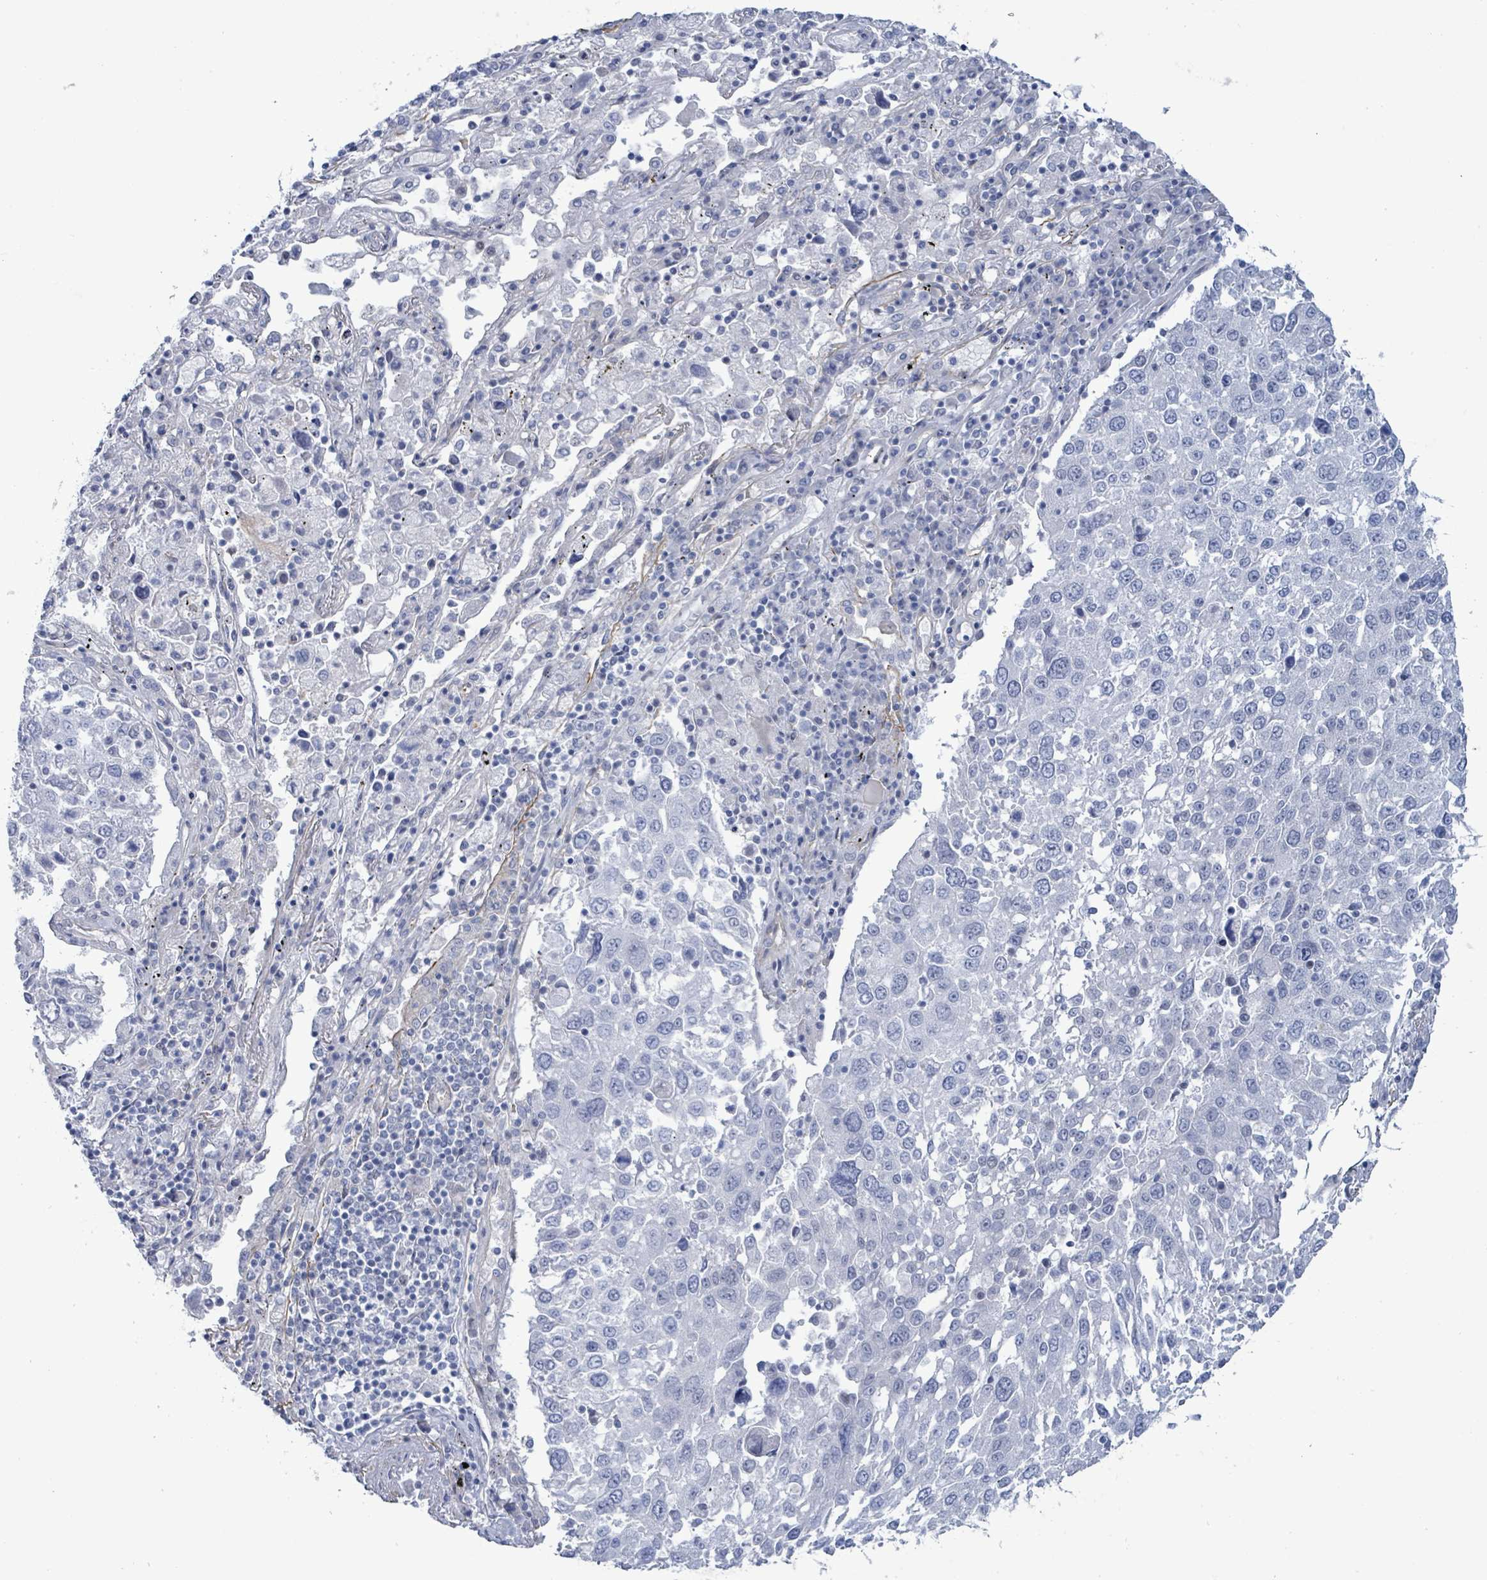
{"staining": {"intensity": "negative", "quantity": "none", "location": "none"}, "tissue": "lung cancer", "cell_type": "Tumor cells", "image_type": "cancer", "snomed": [{"axis": "morphology", "description": "Squamous cell carcinoma, NOS"}, {"axis": "topography", "description": "Lung"}], "caption": "Histopathology image shows no protein expression in tumor cells of lung squamous cell carcinoma tissue.", "gene": "DMRTC1B", "patient": {"sex": "male", "age": 65}}